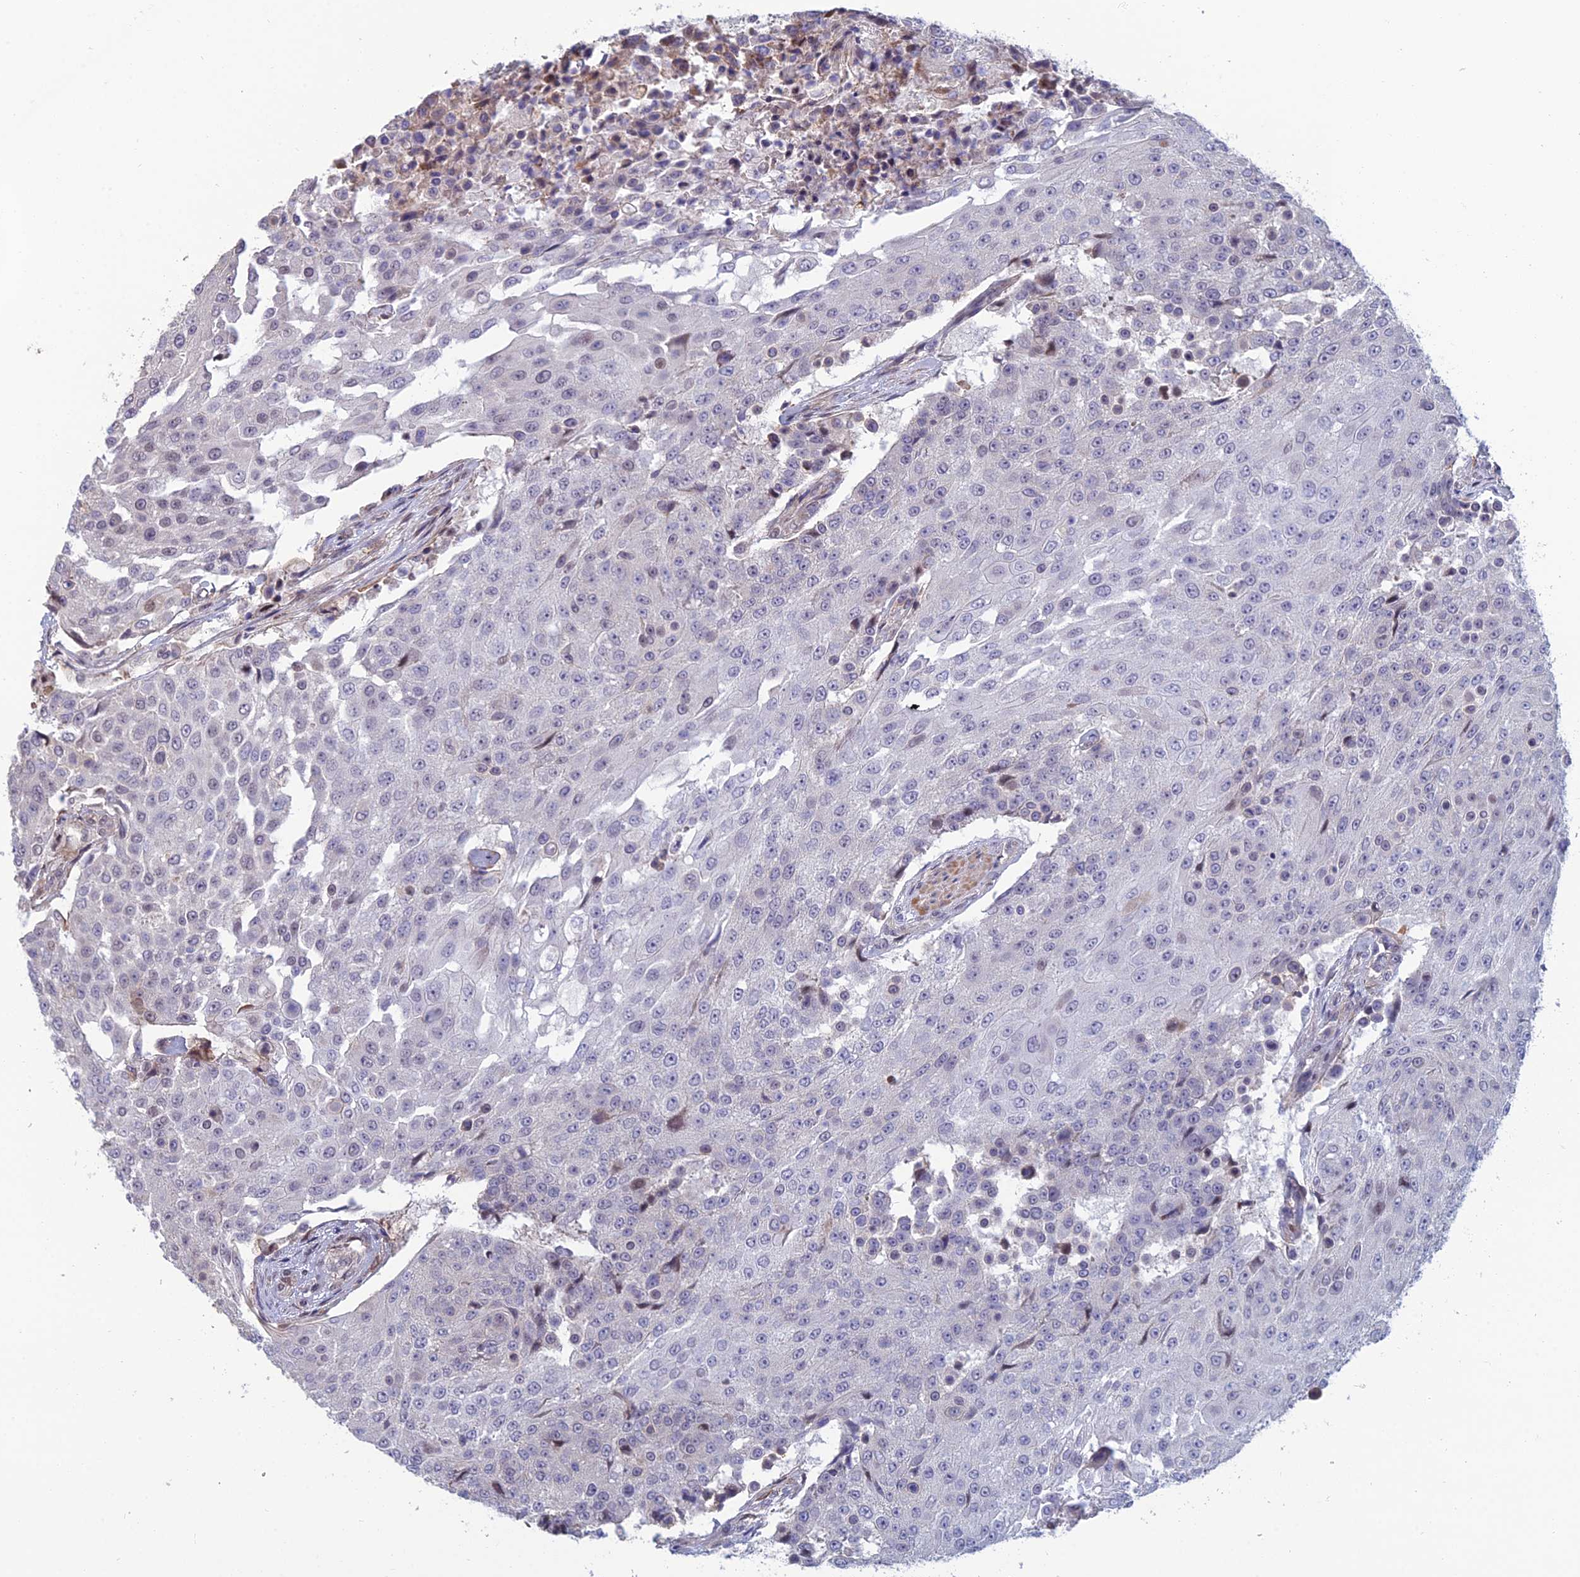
{"staining": {"intensity": "negative", "quantity": "none", "location": "none"}, "tissue": "urothelial cancer", "cell_type": "Tumor cells", "image_type": "cancer", "snomed": [{"axis": "morphology", "description": "Urothelial carcinoma, High grade"}, {"axis": "topography", "description": "Urinary bladder"}], "caption": "Immunohistochemical staining of human urothelial carcinoma (high-grade) reveals no significant staining in tumor cells.", "gene": "CCDC183", "patient": {"sex": "female", "age": 63}}